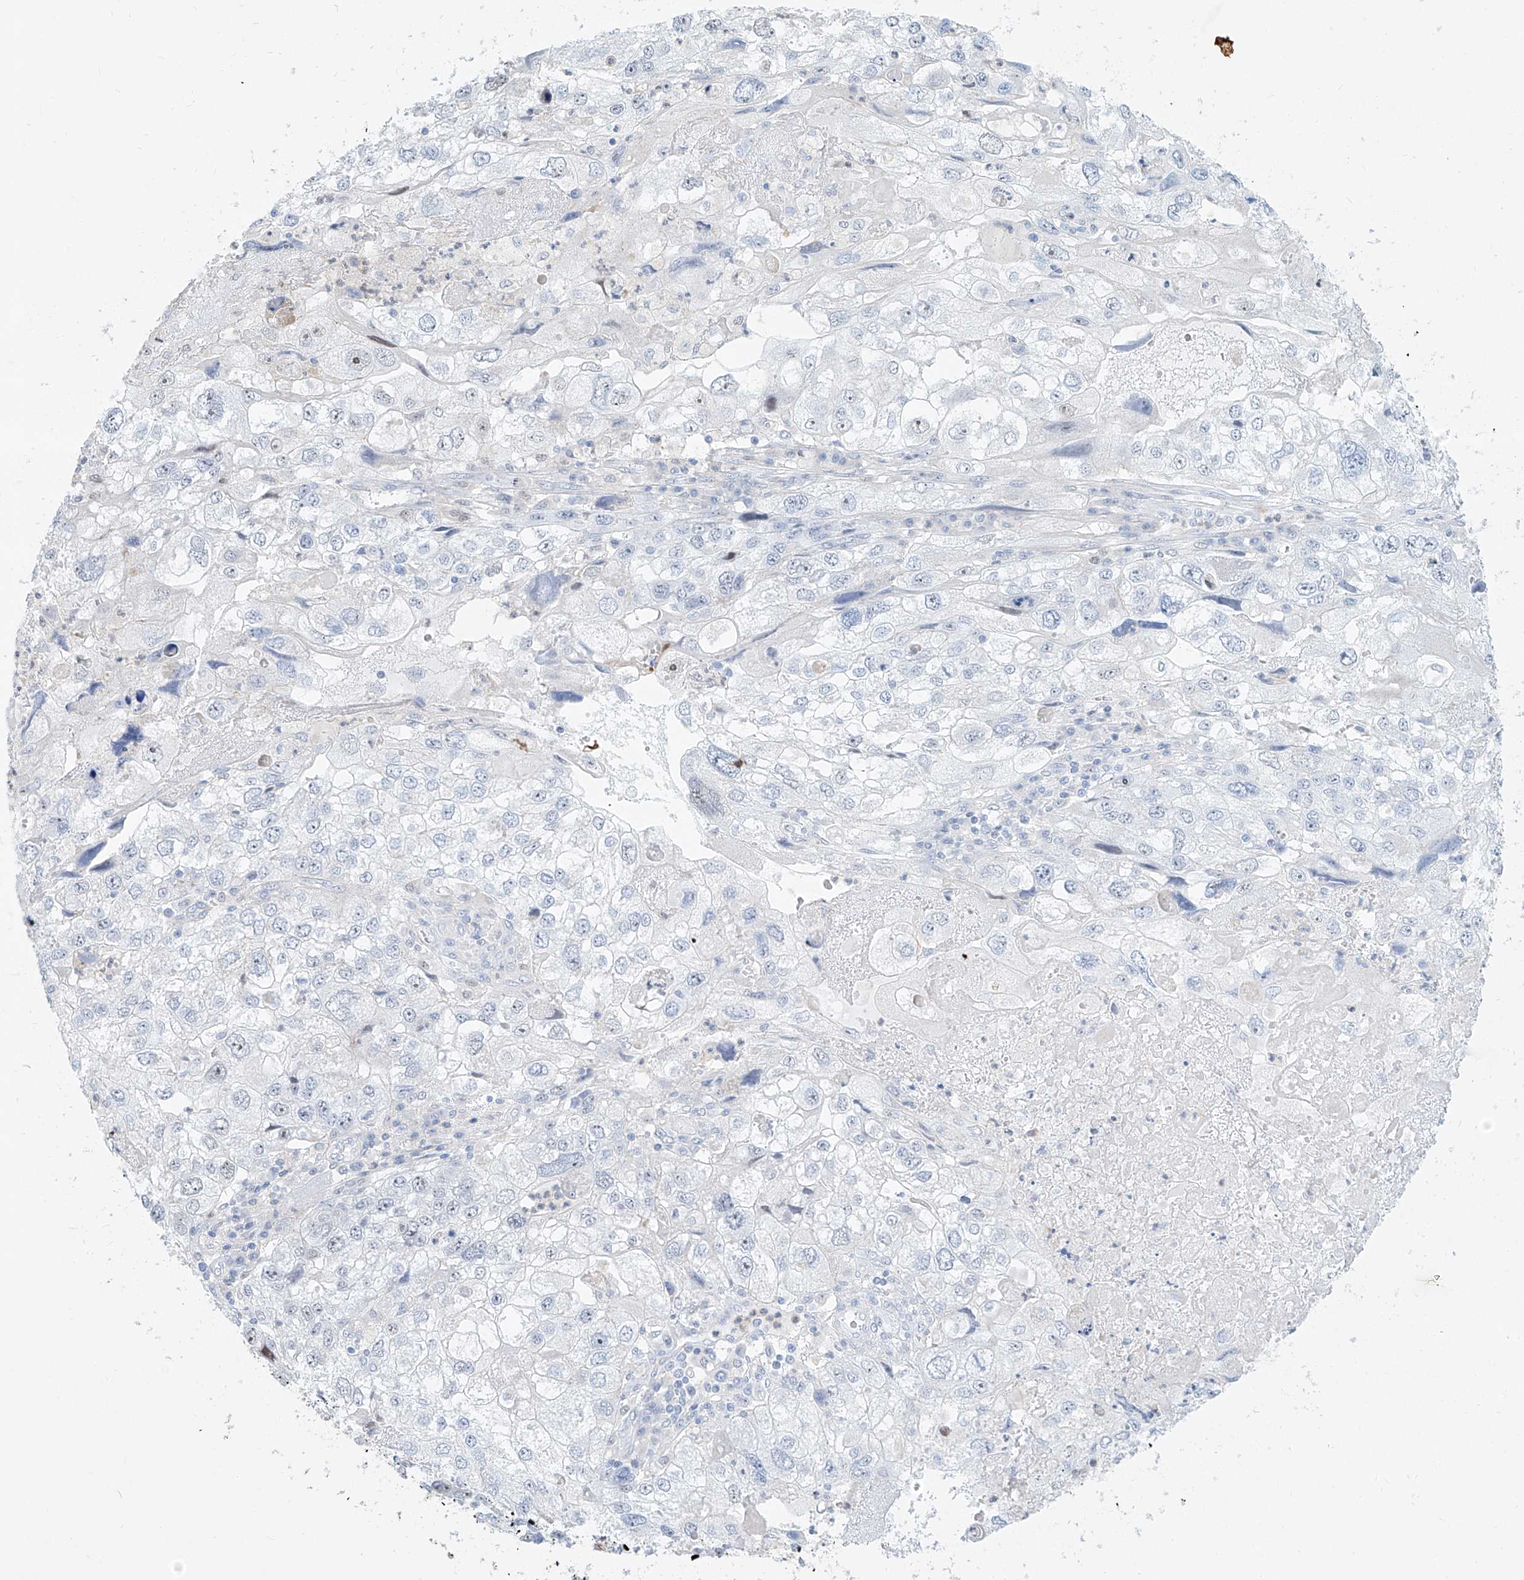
{"staining": {"intensity": "negative", "quantity": "none", "location": "none"}, "tissue": "endometrial cancer", "cell_type": "Tumor cells", "image_type": "cancer", "snomed": [{"axis": "morphology", "description": "Adenocarcinoma, NOS"}, {"axis": "topography", "description": "Endometrium"}], "caption": "High power microscopy histopathology image of an immunohistochemistry micrograph of endometrial adenocarcinoma, revealing no significant expression in tumor cells. (DAB IHC with hematoxylin counter stain).", "gene": "SNU13", "patient": {"sex": "female", "age": 49}}